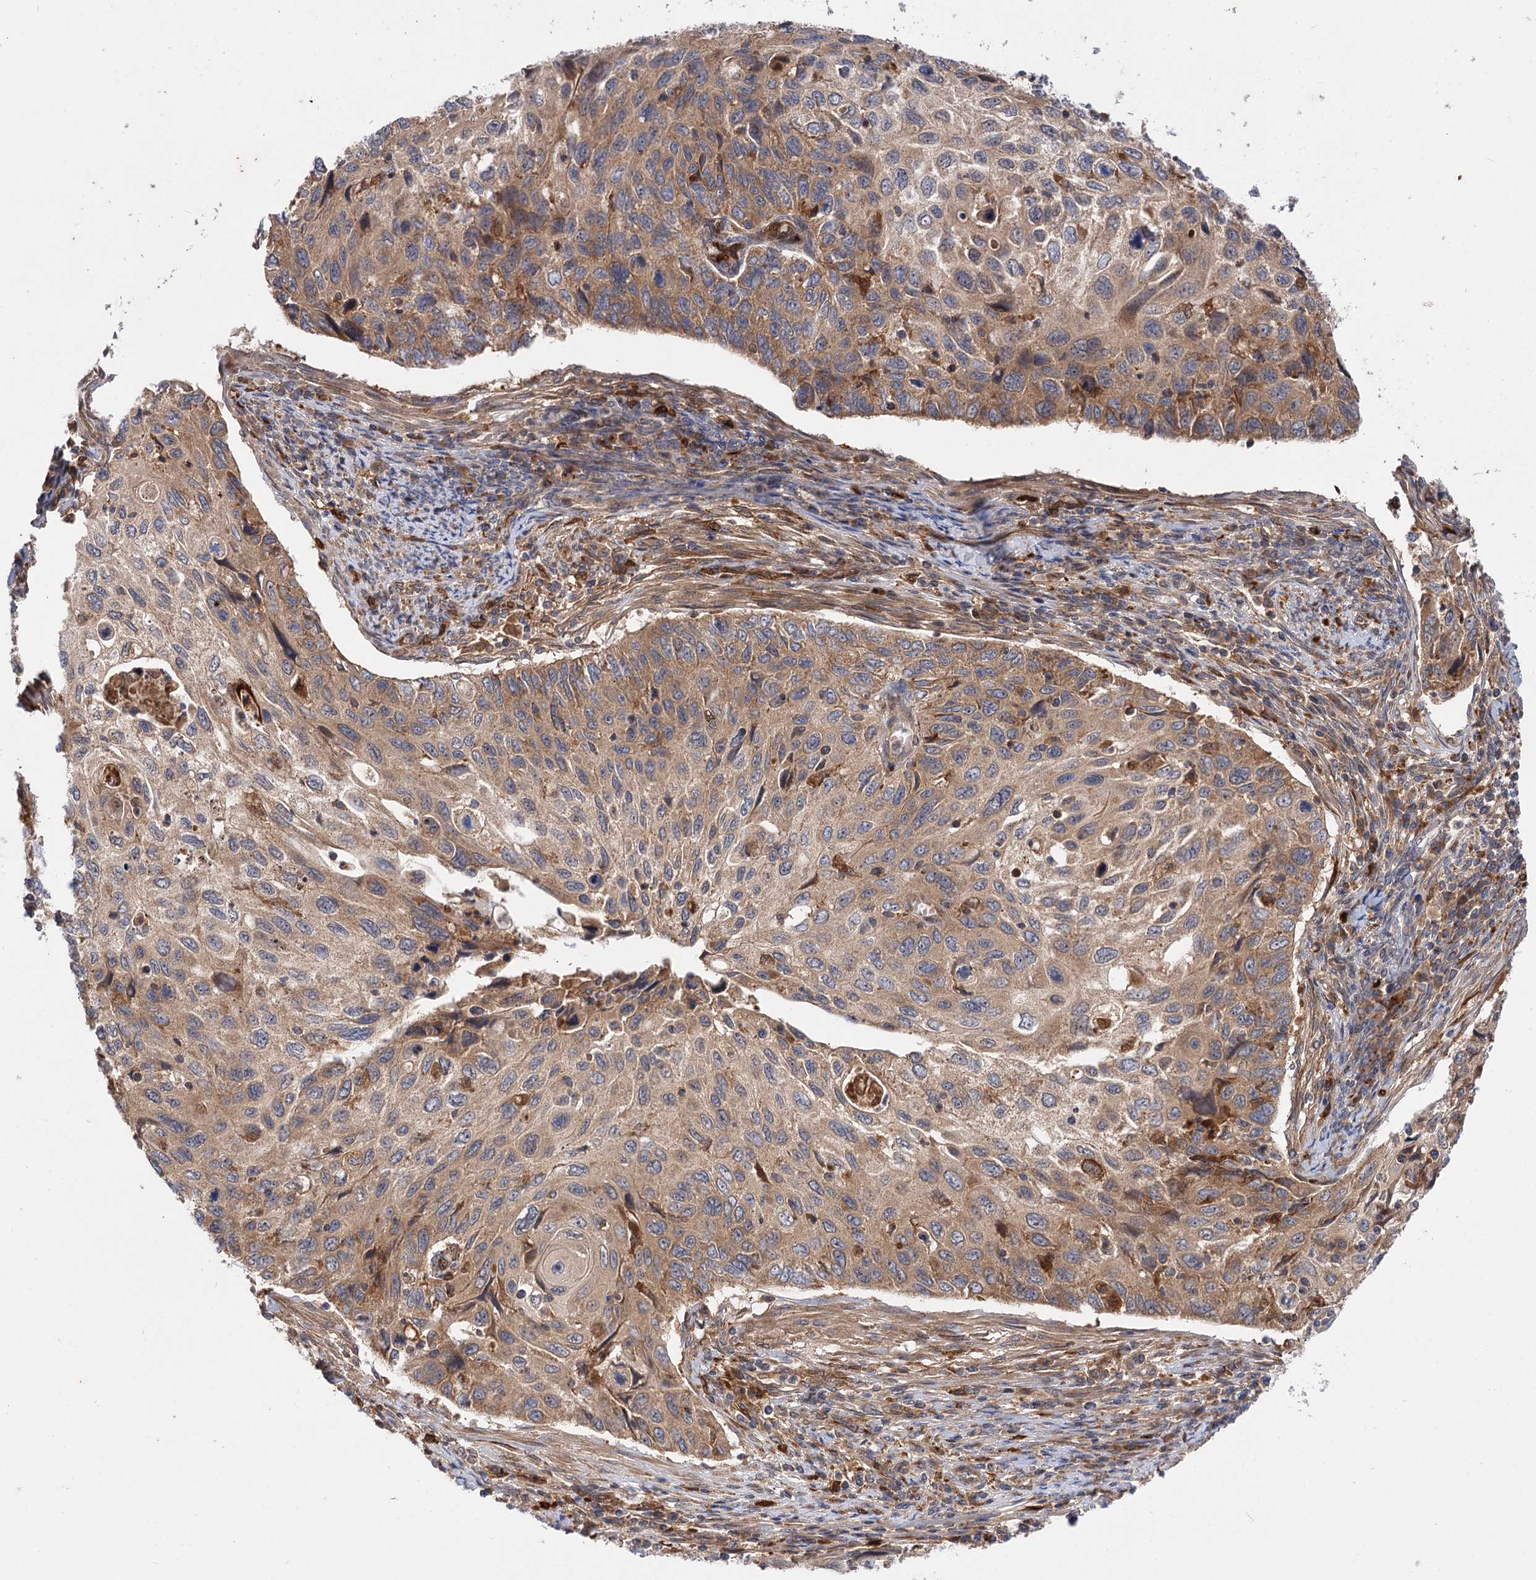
{"staining": {"intensity": "moderate", "quantity": ">75%", "location": "cytoplasmic/membranous"}, "tissue": "cervical cancer", "cell_type": "Tumor cells", "image_type": "cancer", "snomed": [{"axis": "morphology", "description": "Squamous cell carcinoma, NOS"}, {"axis": "topography", "description": "Cervix"}], "caption": "Protein expression analysis of human cervical cancer (squamous cell carcinoma) reveals moderate cytoplasmic/membranous staining in approximately >75% of tumor cells.", "gene": "PATL1", "patient": {"sex": "female", "age": 70}}